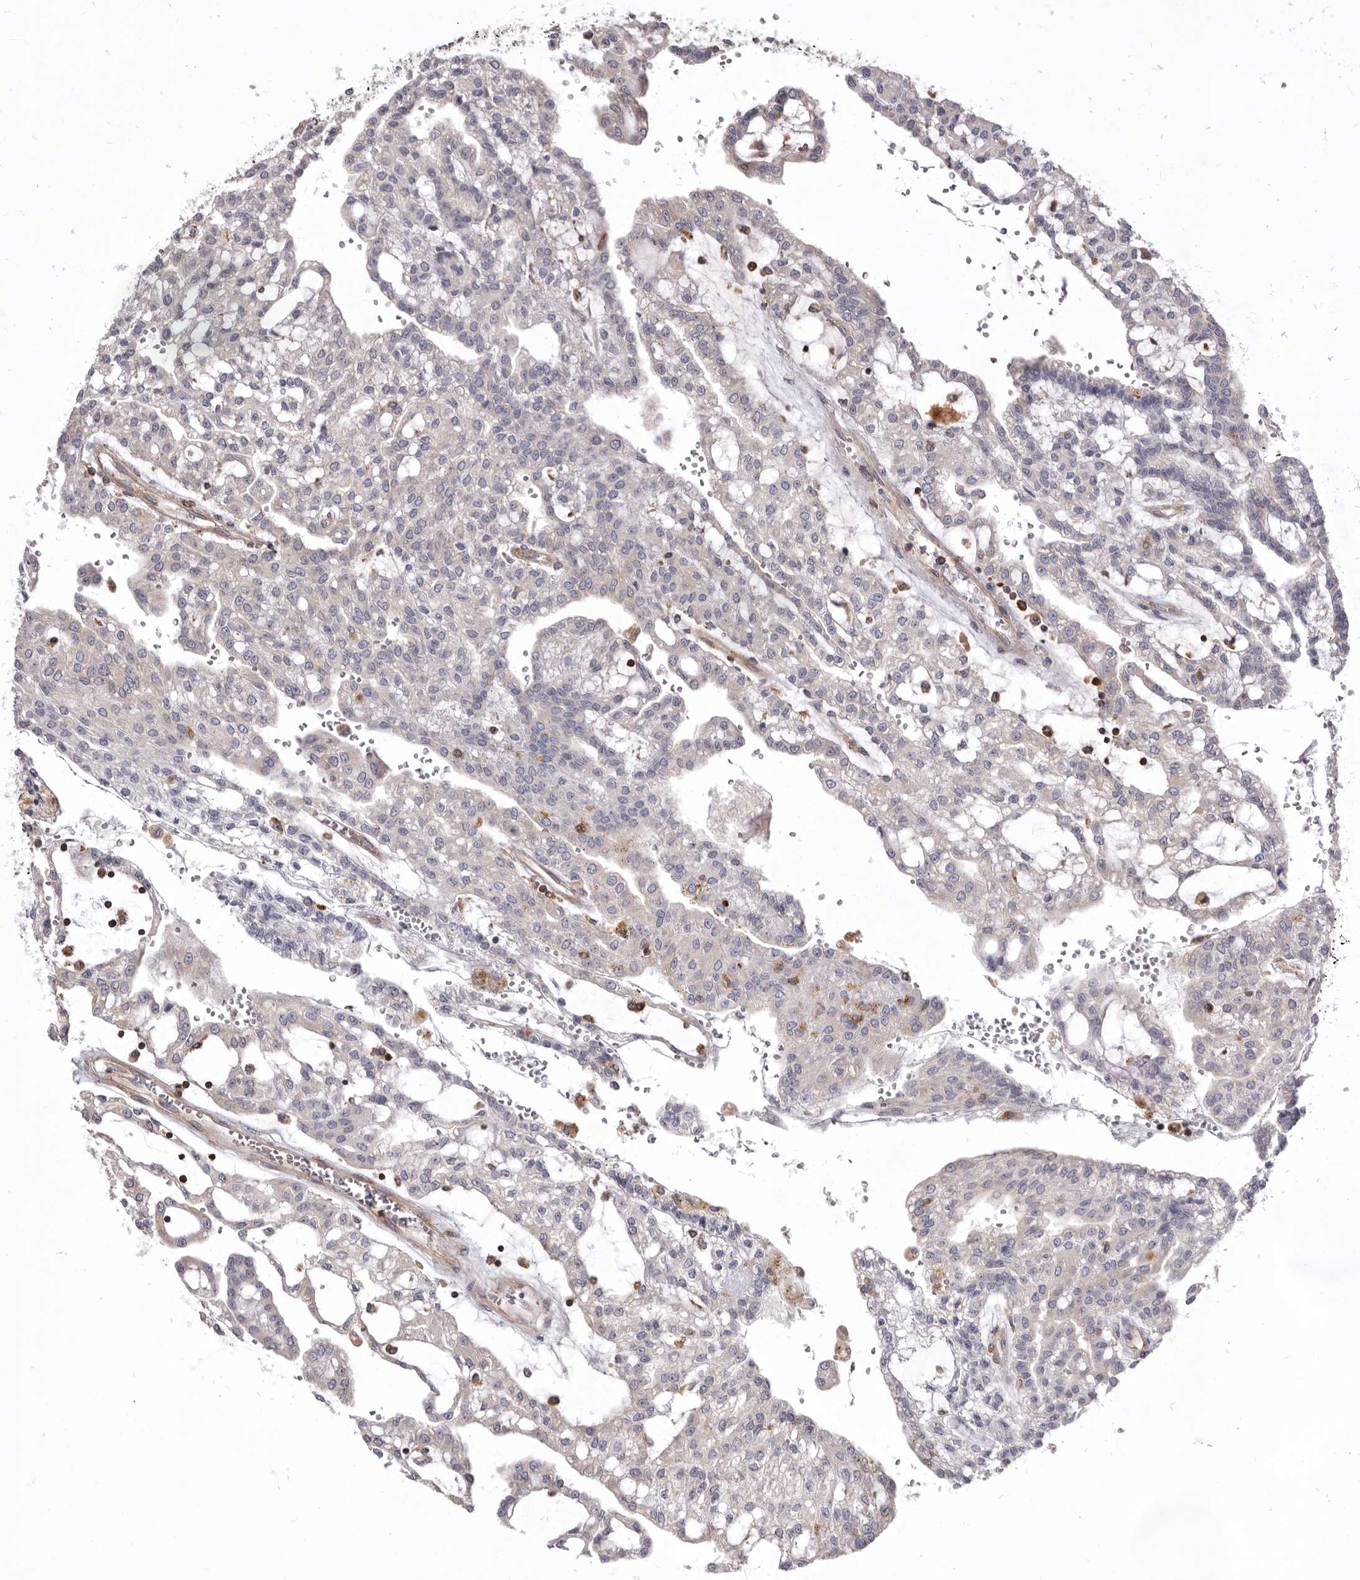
{"staining": {"intensity": "weak", "quantity": "<25%", "location": "cytoplasmic/membranous"}, "tissue": "renal cancer", "cell_type": "Tumor cells", "image_type": "cancer", "snomed": [{"axis": "morphology", "description": "Adenocarcinoma, NOS"}, {"axis": "topography", "description": "Kidney"}], "caption": "Tumor cells are negative for protein expression in human renal cancer (adenocarcinoma). (Stains: DAB IHC with hematoxylin counter stain, Microscopy: brightfield microscopy at high magnification).", "gene": "CBL", "patient": {"sex": "male", "age": 63}}